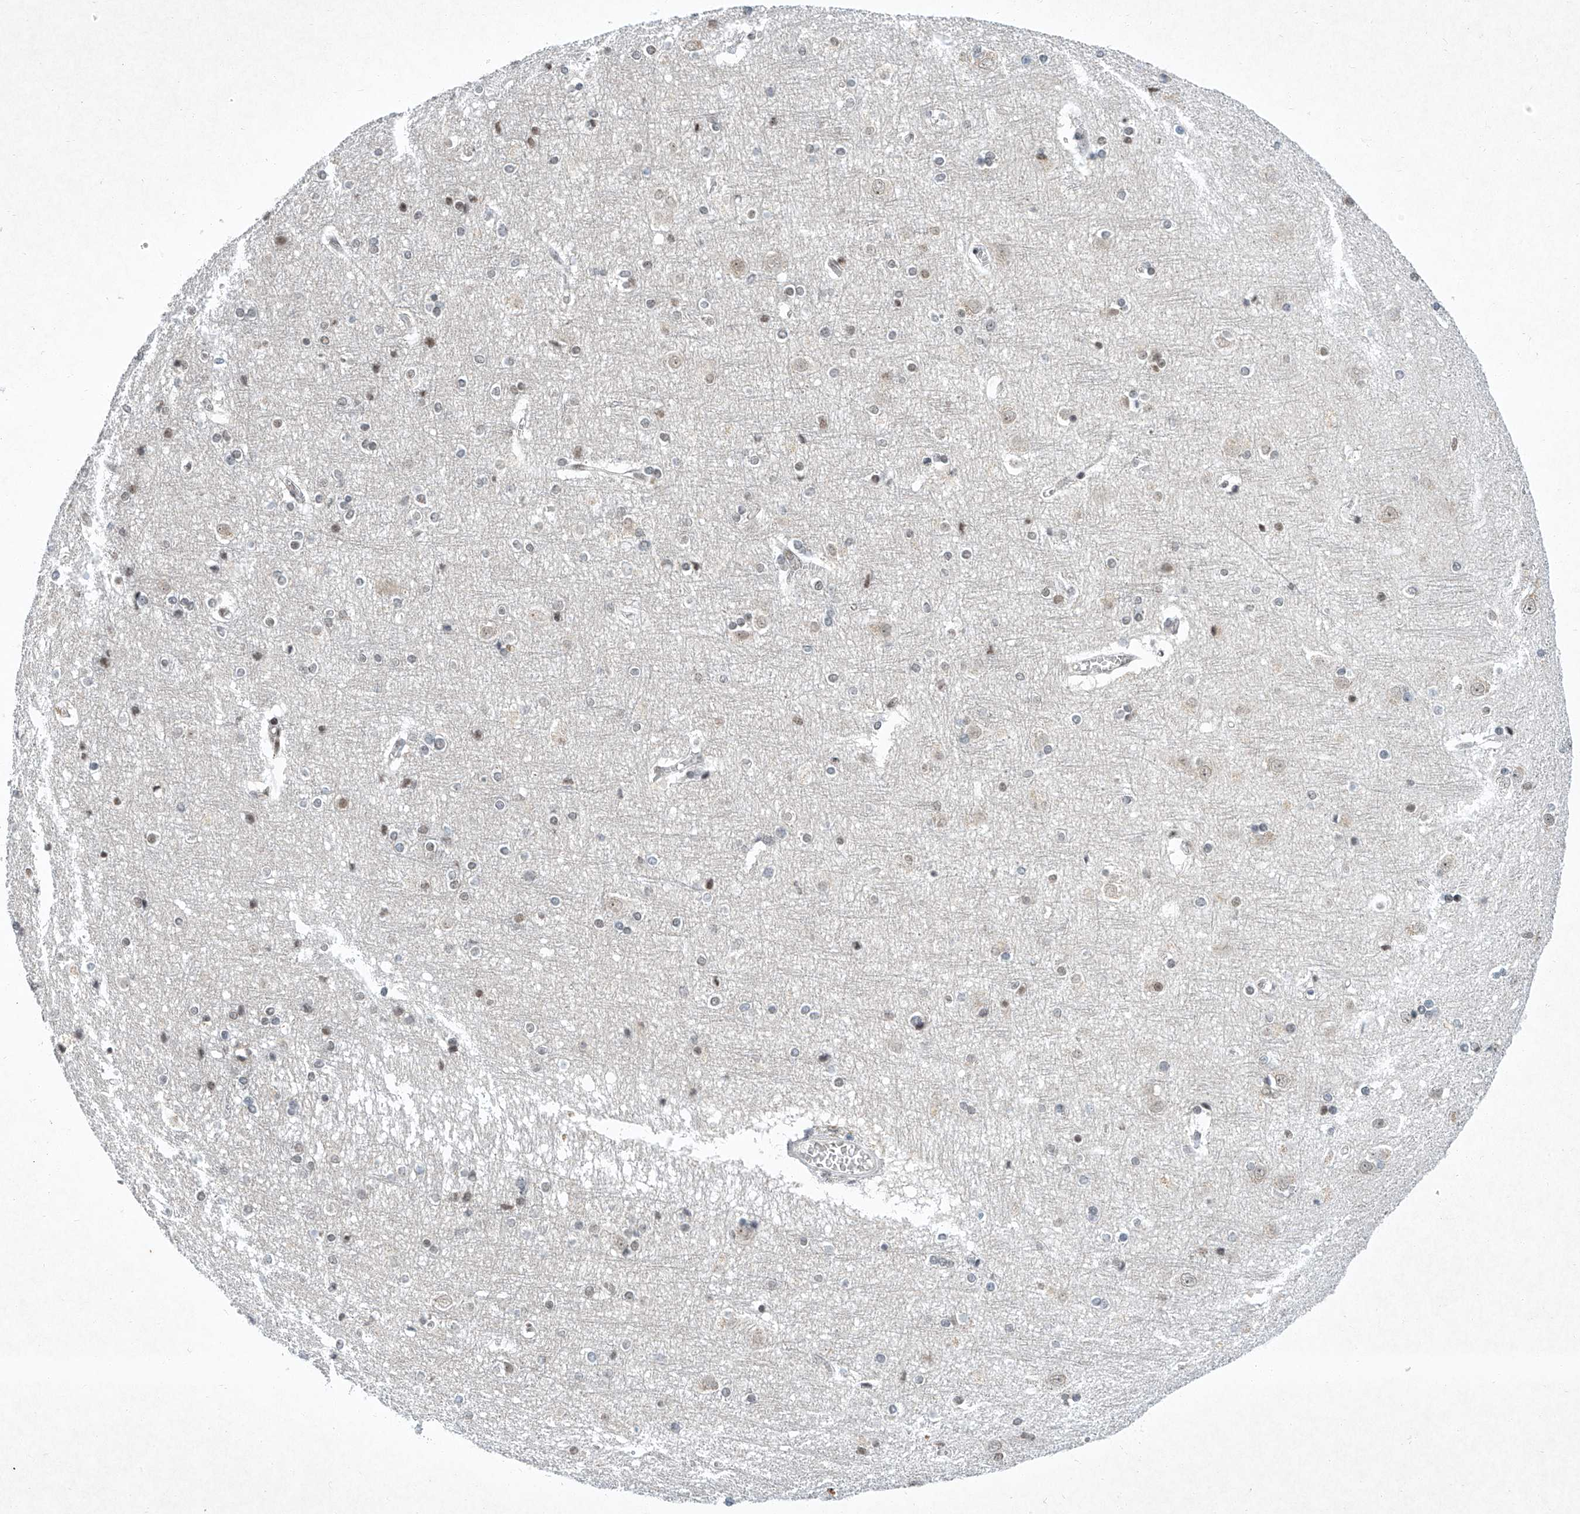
{"staining": {"intensity": "weak", "quantity": ">75%", "location": "nuclear"}, "tissue": "cerebral cortex", "cell_type": "Endothelial cells", "image_type": "normal", "snomed": [{"axis": "morphology", "description": "Normal tissue, NOS"}, {"axis": "topography", "description": "Cerebral cortex"}], "caption": "An IHC image of benign tissue is shown. Protein staining in brown labels weak nuclear positivity in cerebral cortex within endothelial cells. The protein of interest is stained brown, and the nuclei are stained in blue (DAB (3,3'-diaminobenzidine) IHC with brightfield microscopy, high magnification).", "gene": "TFDP1", "patient": {"sex": "male", "age": 54}}